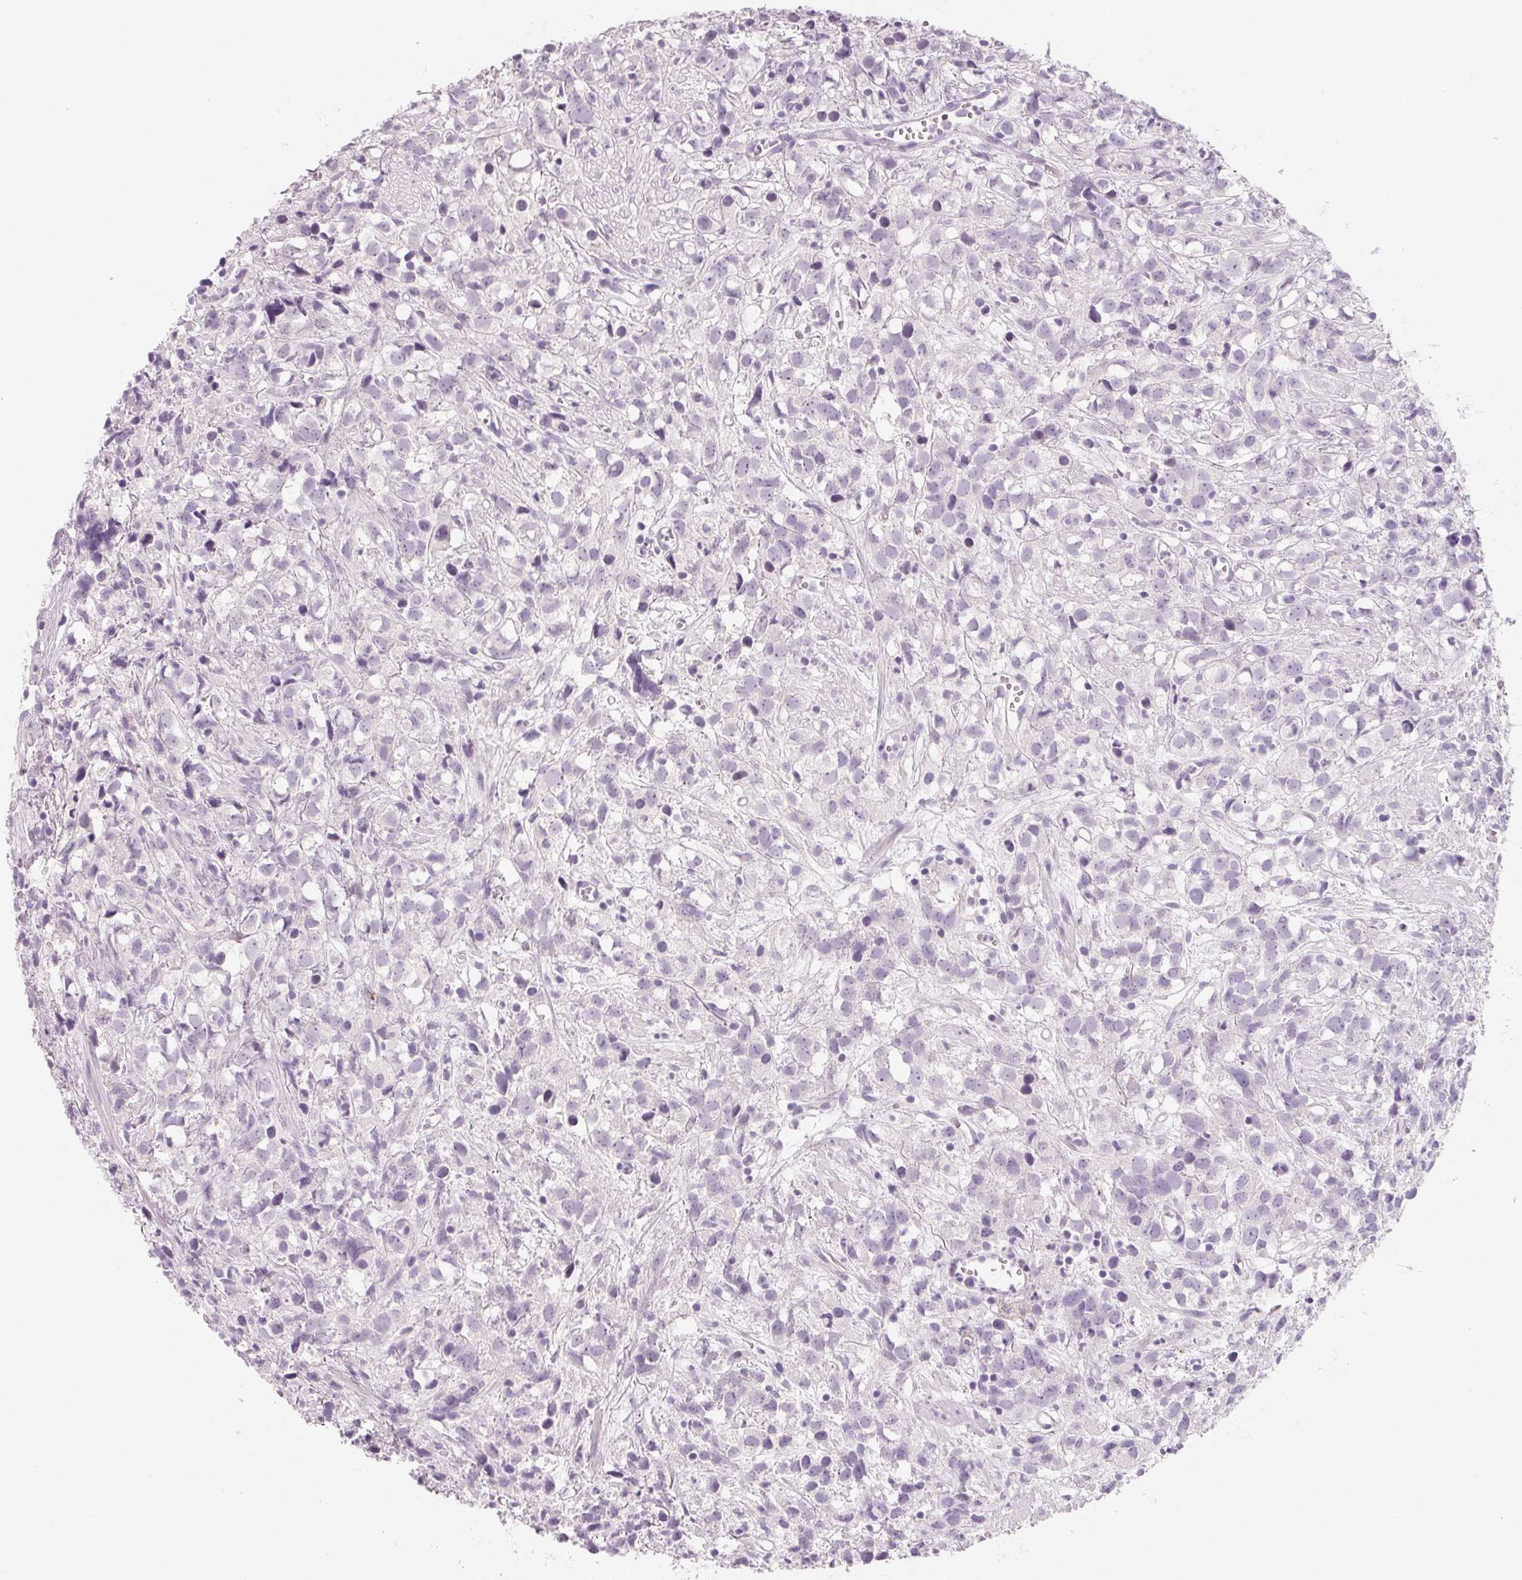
{"staining": {"intensity": "negative", "quantity": "none", "location": "none"}, "tissue": "prostate cancer", "cell_type": "Tumor cells", "image_type": "cancer", "snomed": [{"axis": "morphology", "description": "Adenocarcinoma, High grade"}, {"axis": "topography", "description": "Prostate"}], "caption": "DAB immunohistochemical staining of high-grade adenocarcinoma (prostate) reveals no significant staining in tumor cells.", "gene": "SH3GL2", "patient": {"sex": "male", "age": 68}}